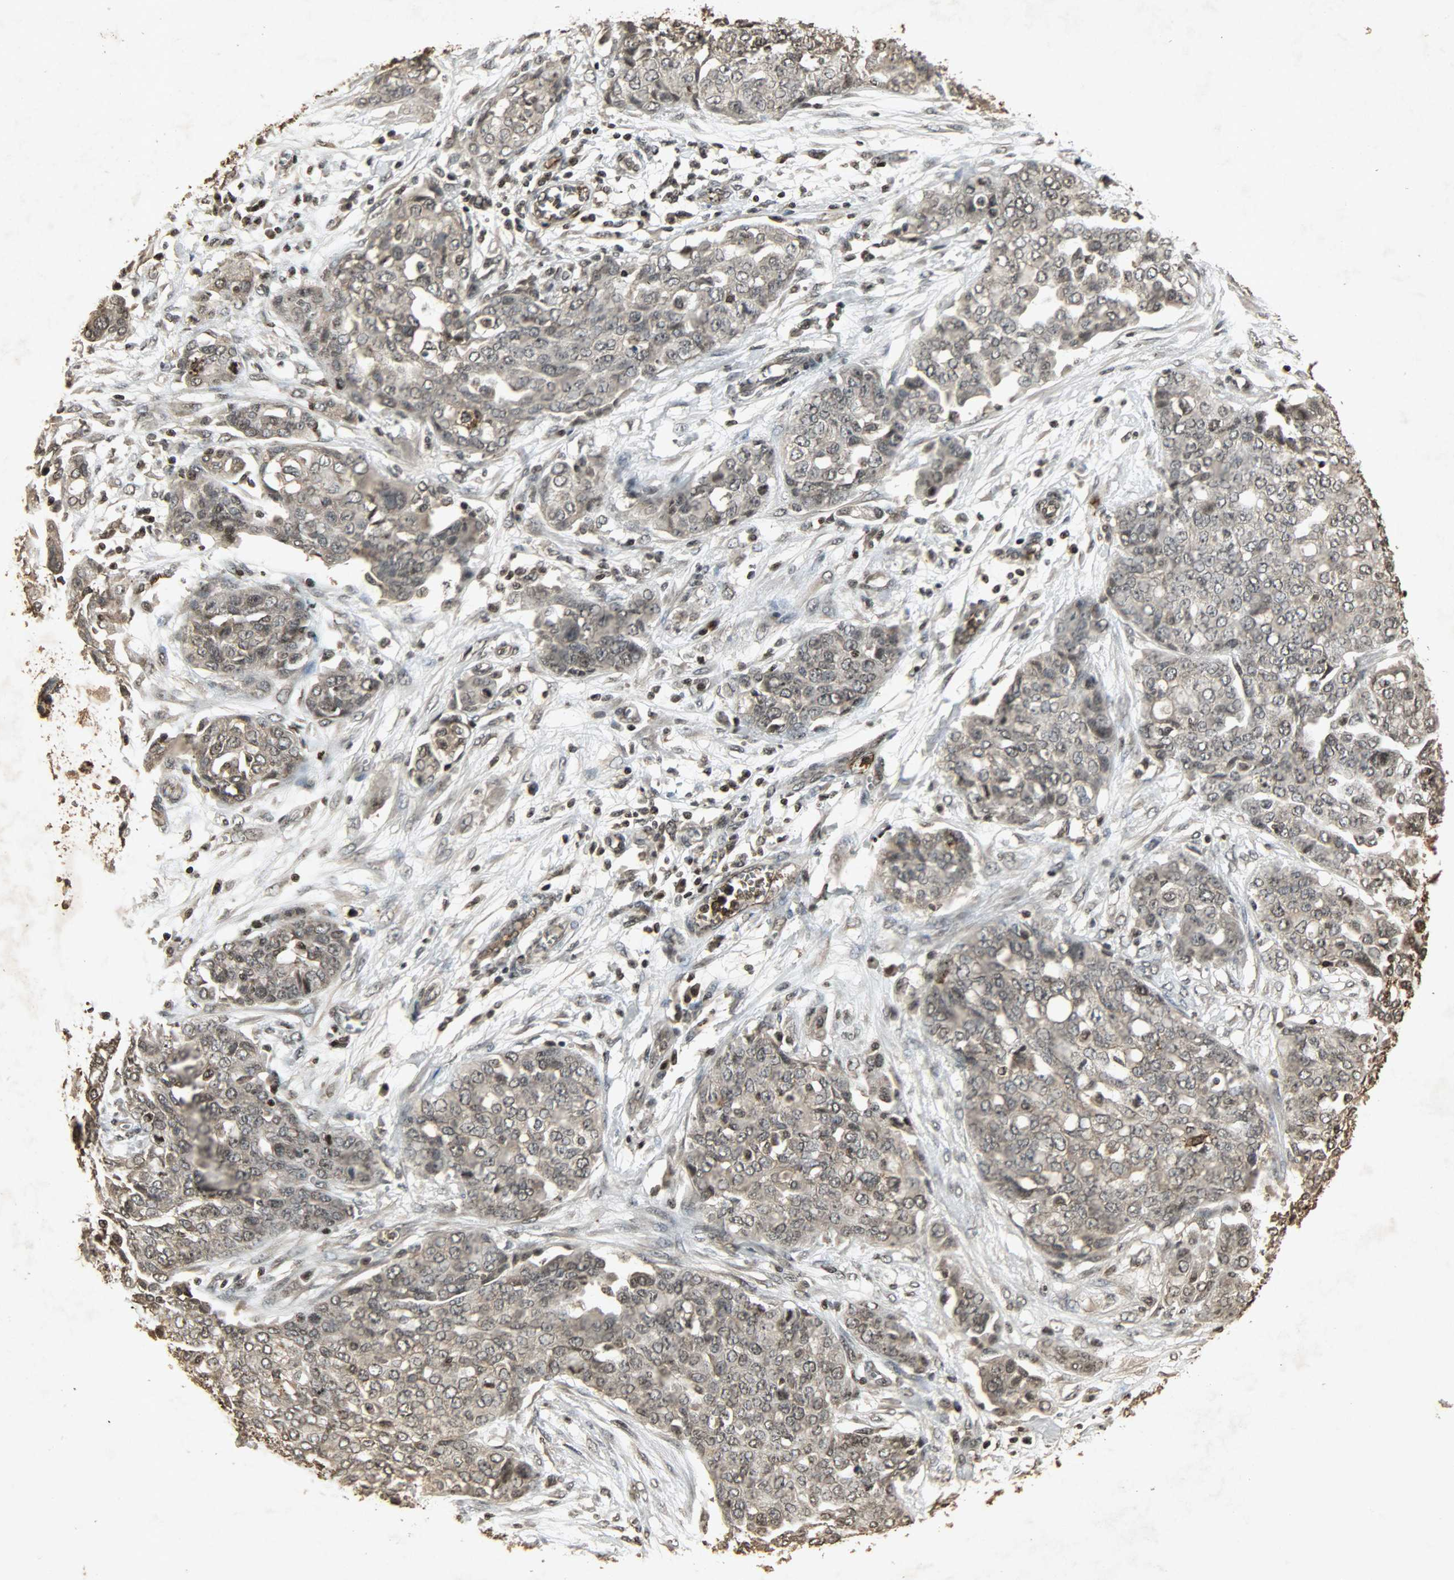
{"staining": {"intensity": "weak", "quantity": ">75%", "location": "cytoplasmic/membranous,nuclear"}, "tissue": "ovarian cancer", "cell_type": "Tumor cells", "image_type": "cancer", "snomed": [{"axis": "morphology", "description": "Cystadenocarcinoma, serous, NOS"}, {"axis": "topography", "description": "Soft tissue"}, {"axis": "topography", "description": "Ovary"}], "caption": "Ovarian cancer (serous cystadenocarcinoma) stained with a protein marker reveals weak staining in tumor cells.", "gene": "PPP3R1", "patient": {"sex": "female", "age": 57}}